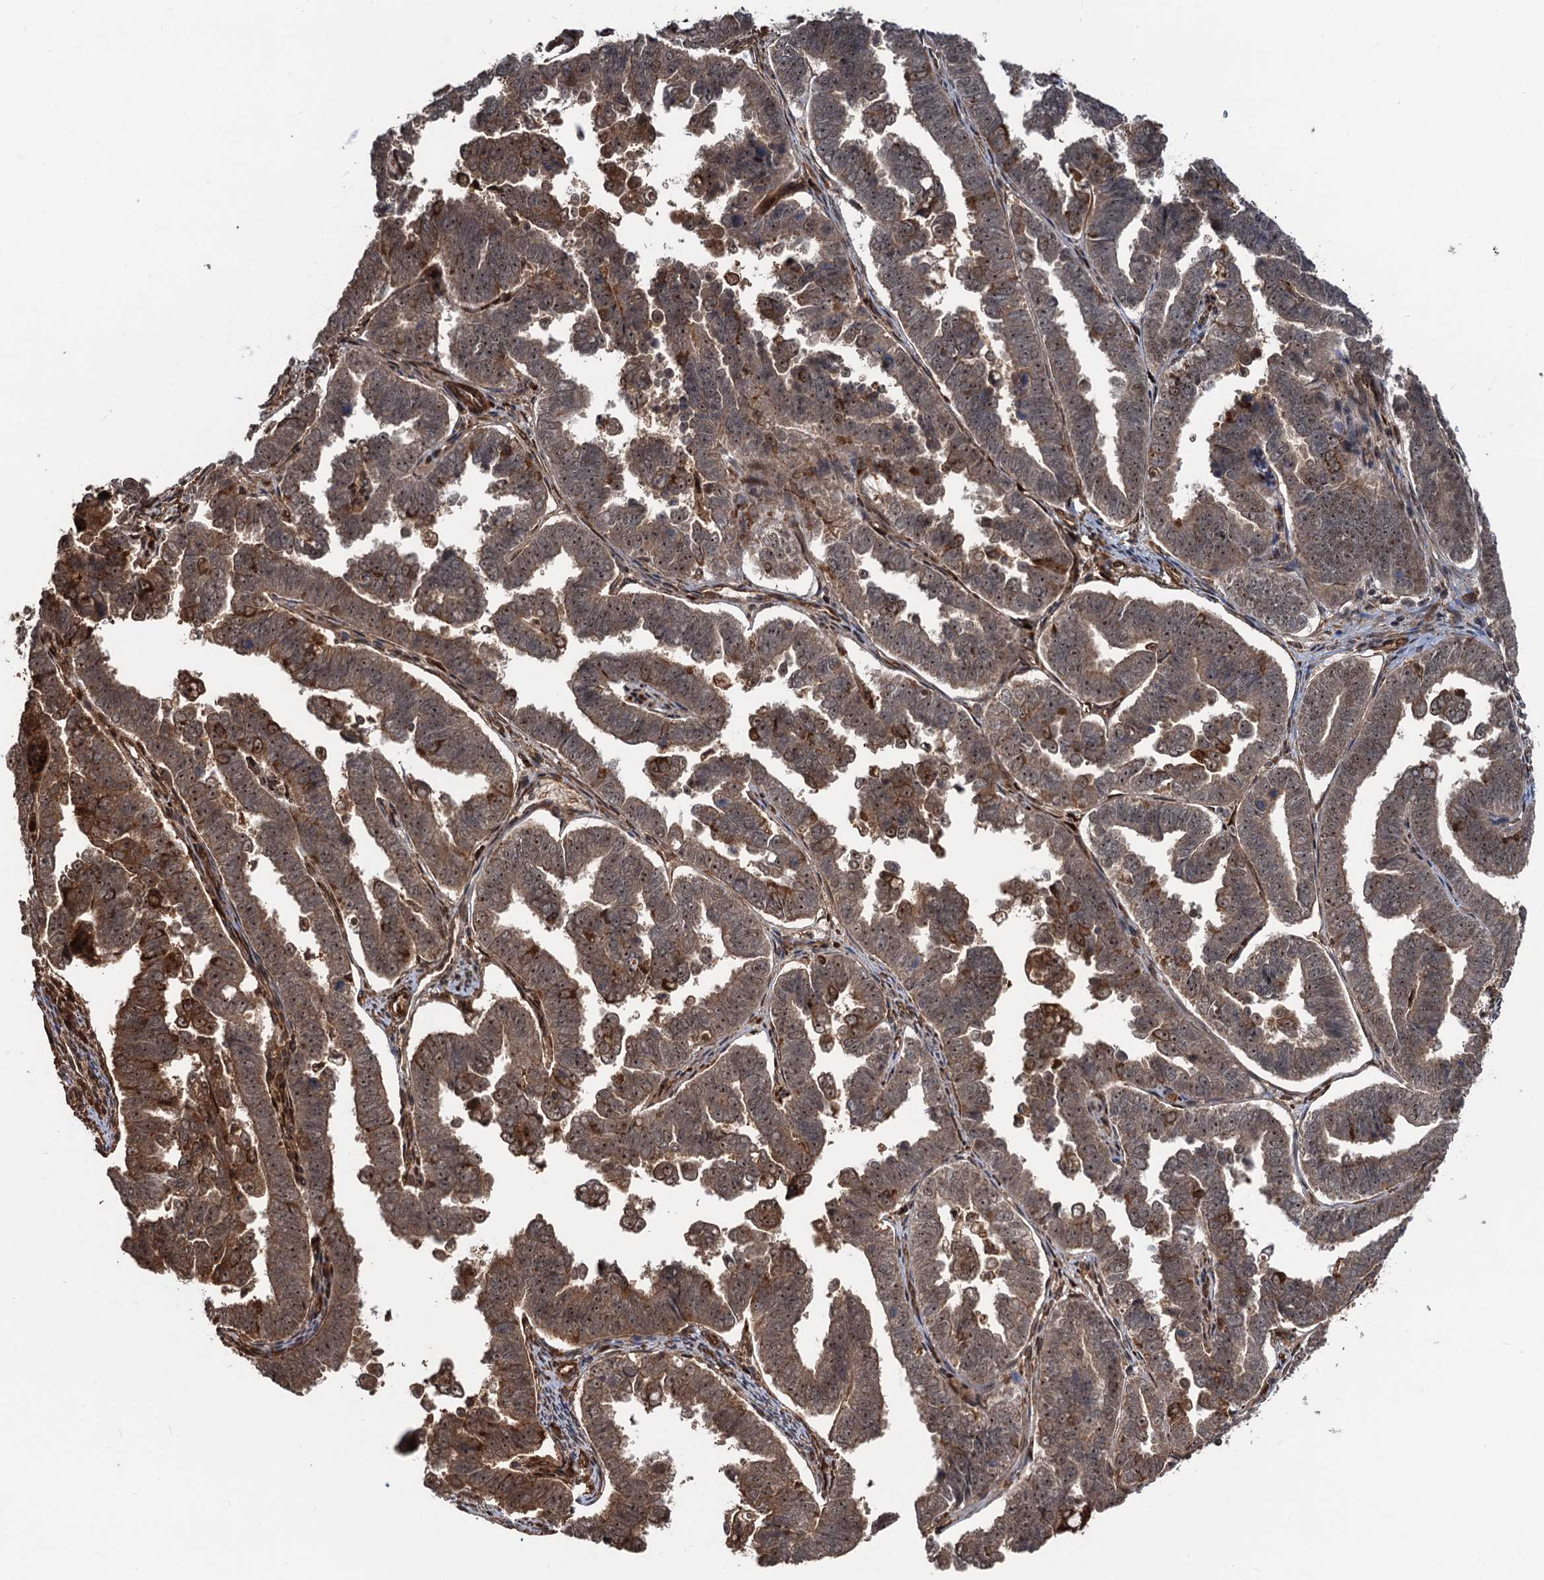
{"staining": {"intensity": "moderate", "quantity": "25%-75%", "location": "cytoplasmic/membranous,nuclear"}, "tissue": "endometrial cancer", "cell_type": "Tumor cells", "image_type": "cancer", "snomed": [{"axis": "morphology", "description": "Adenocarcinoma, NOS"}, {"axis": "topography", "description": "Endometrium"}], "caption": "Immunohistochemistry (DAB (3,3'-diaminobenzidine)) staining of human endometrial adenocarcinoma exhibits moderate cytoplasmic/membranous and nuclear protein expression in approximately 25%-75% of tumor cells.", "gene": "SNRNP25", "patient": {"sex": "female", "age": 75}}